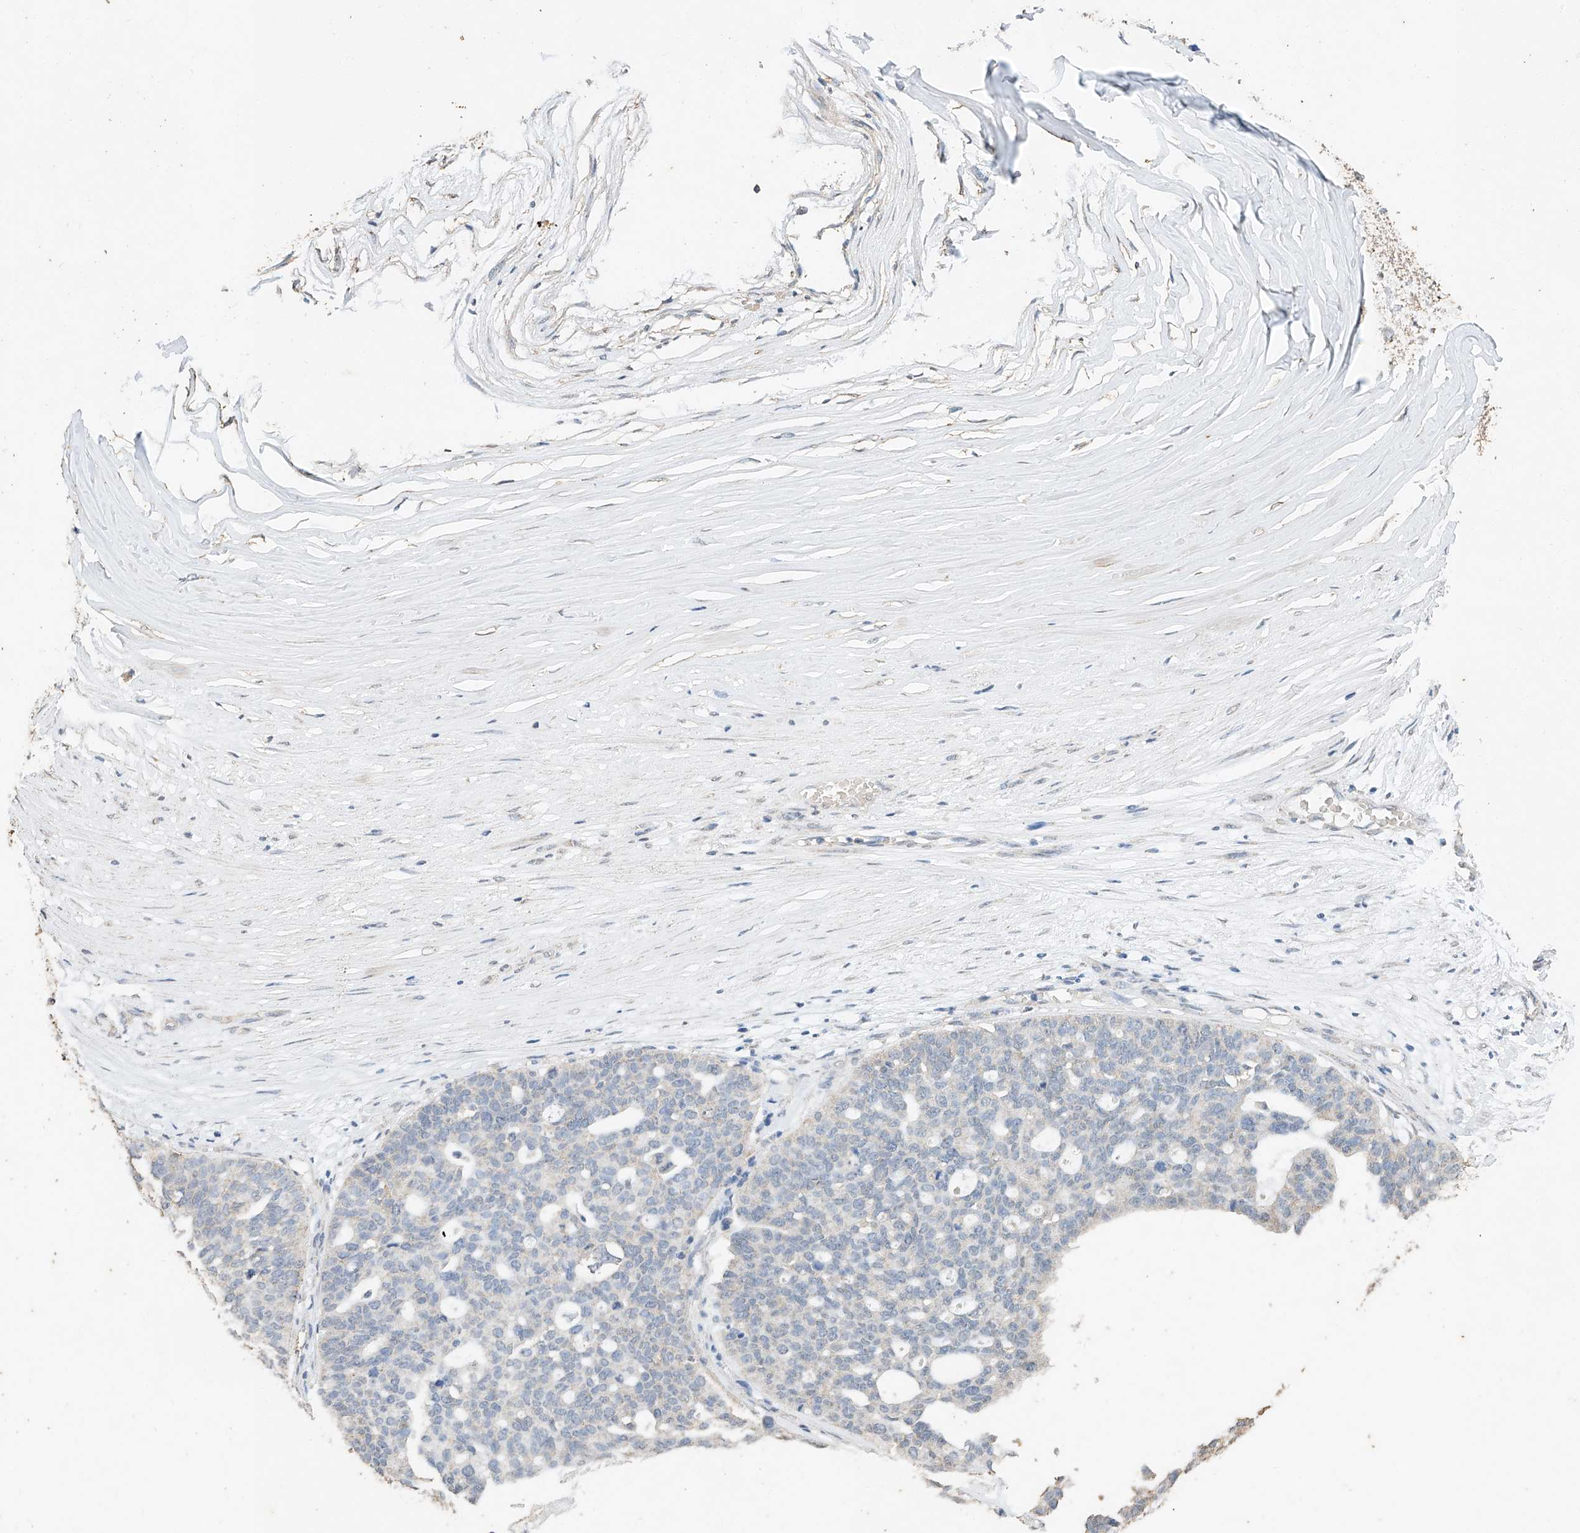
{"staining": {"intensity": "negative", "quantity": "none", "location": "none"}, "tissue": "ovarian cancer", "cell_type": "Tumor cells", "image_type": "cancer", "snomed": [{"axis": "morphology", "description": "Cystadenocarcinoma, serous, NOS"}, {"axis": "topography", "description": "Ovary"}], "caption": "Protein analysis of ovarian cancer exhibits no significant positivity in tumor cells.", "gene": "CERS4", "patient": {"sex": "female", "age": 59}}